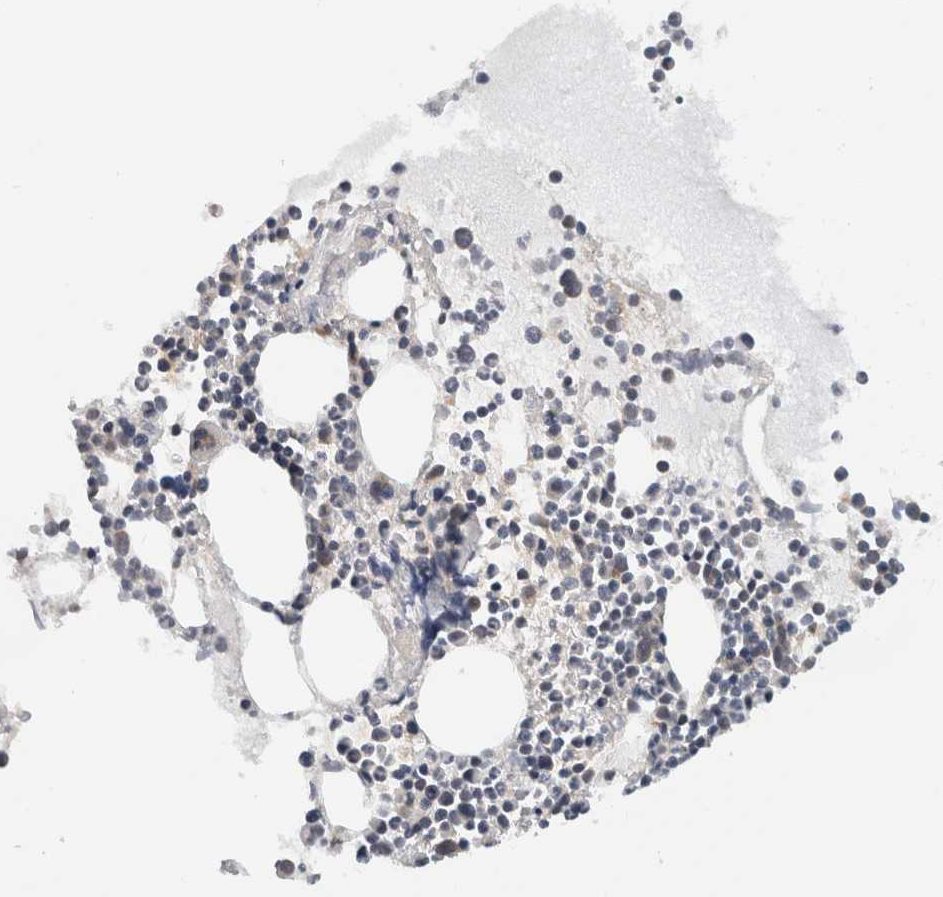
{"staining": {"intensity": "negative", "quantity": "none", "location": "none"}, "tissue": "bone marrow", "cell_type": "Hematopoietic cells", "image_type": "normal", "snomed": [{"axis": "morphology", "description": "Normal tissue, NOS"}, {"axis": "morphology", "description": "Inflammation, NOS"}, {"axis": "topography", "description": "Bone marrow"}], "caption": "High power microscopy image of an immunohistochemistry image of normal bone marrow, revealing no significant expression in hematopoietic cells. (DAB IHC with hematoxylin counter stain).", "gene": "CMC2", "patient": {"sex": "male", "age": 46}}